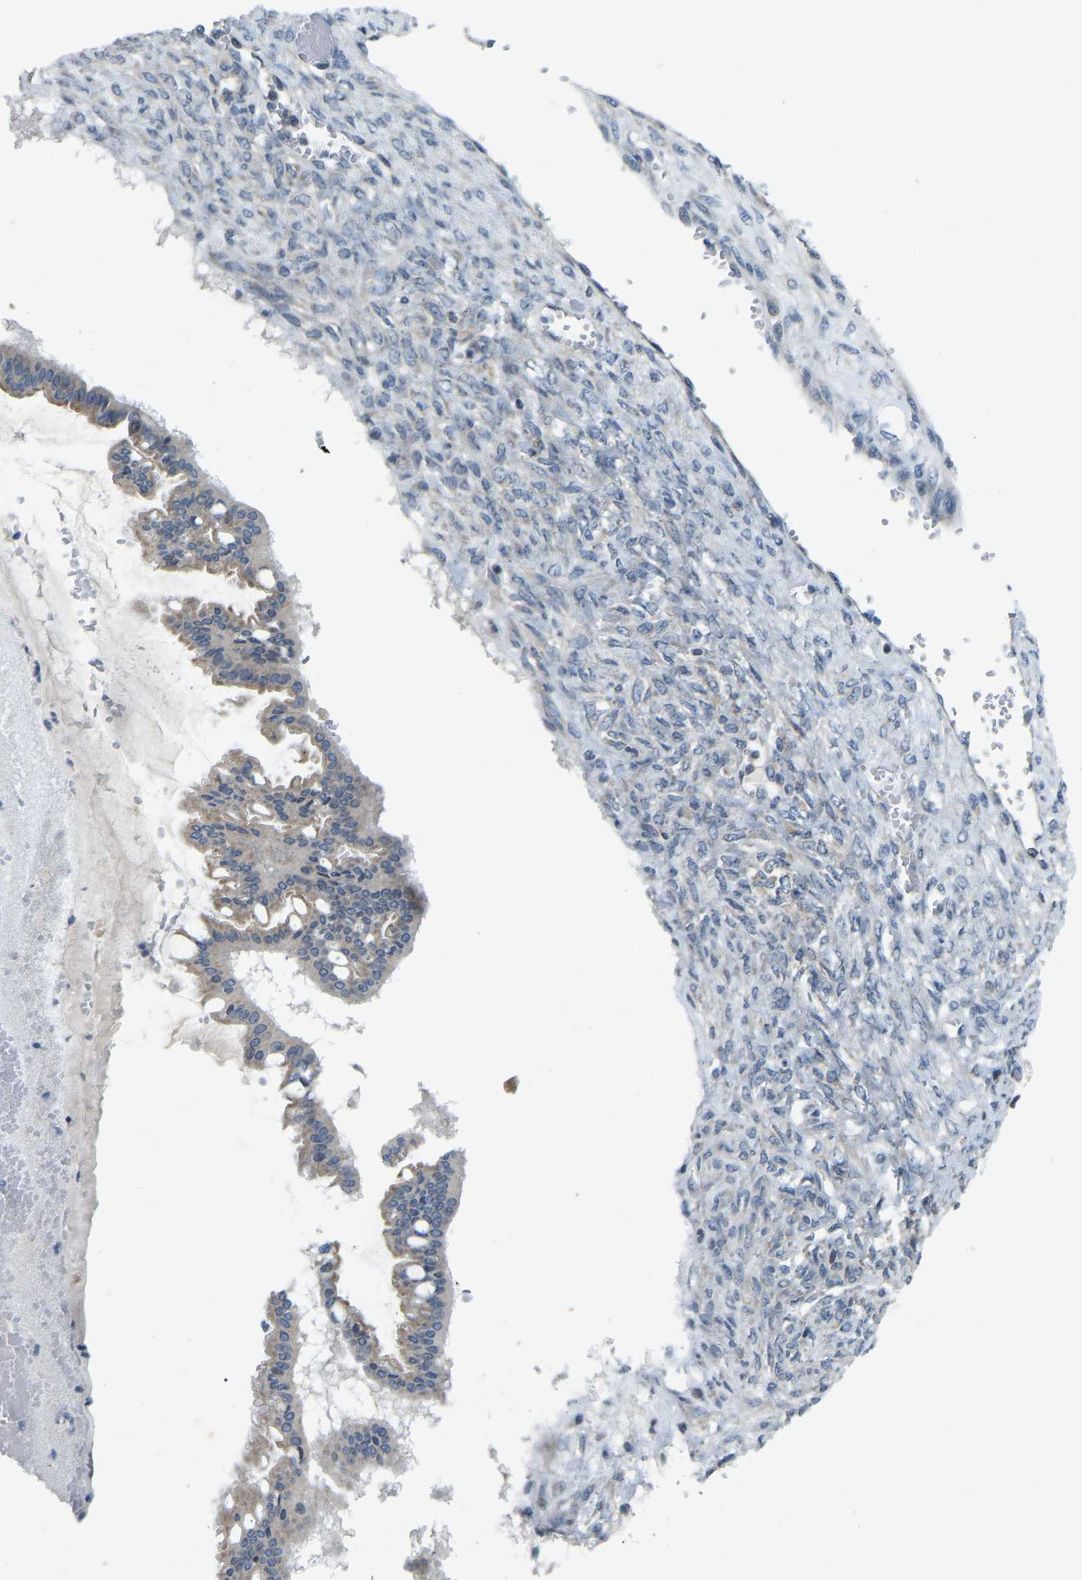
{"staining": {"intensity": "weak", "quantity": ">75%", "location": "cytoplasmic/membranous"}, "tissue": "ovarian cancer", "cell_type": "Tumor cells", "image_type": "cancer", "snomed": [{"axis": "morphology", "description": "Cystadenocarcinoma, mucinous, NOS"}, {"axis": "topography", "description": "Ovary"}], "caption": "Tumor cells demonstrate low levels of weak cytoplasmic/membranous positivity in approximately >75% of cells in human ovarian mucinous cystadenocarcinoma.", "gene": "PARL", "patient": {"sex": "female", "age": 73}}